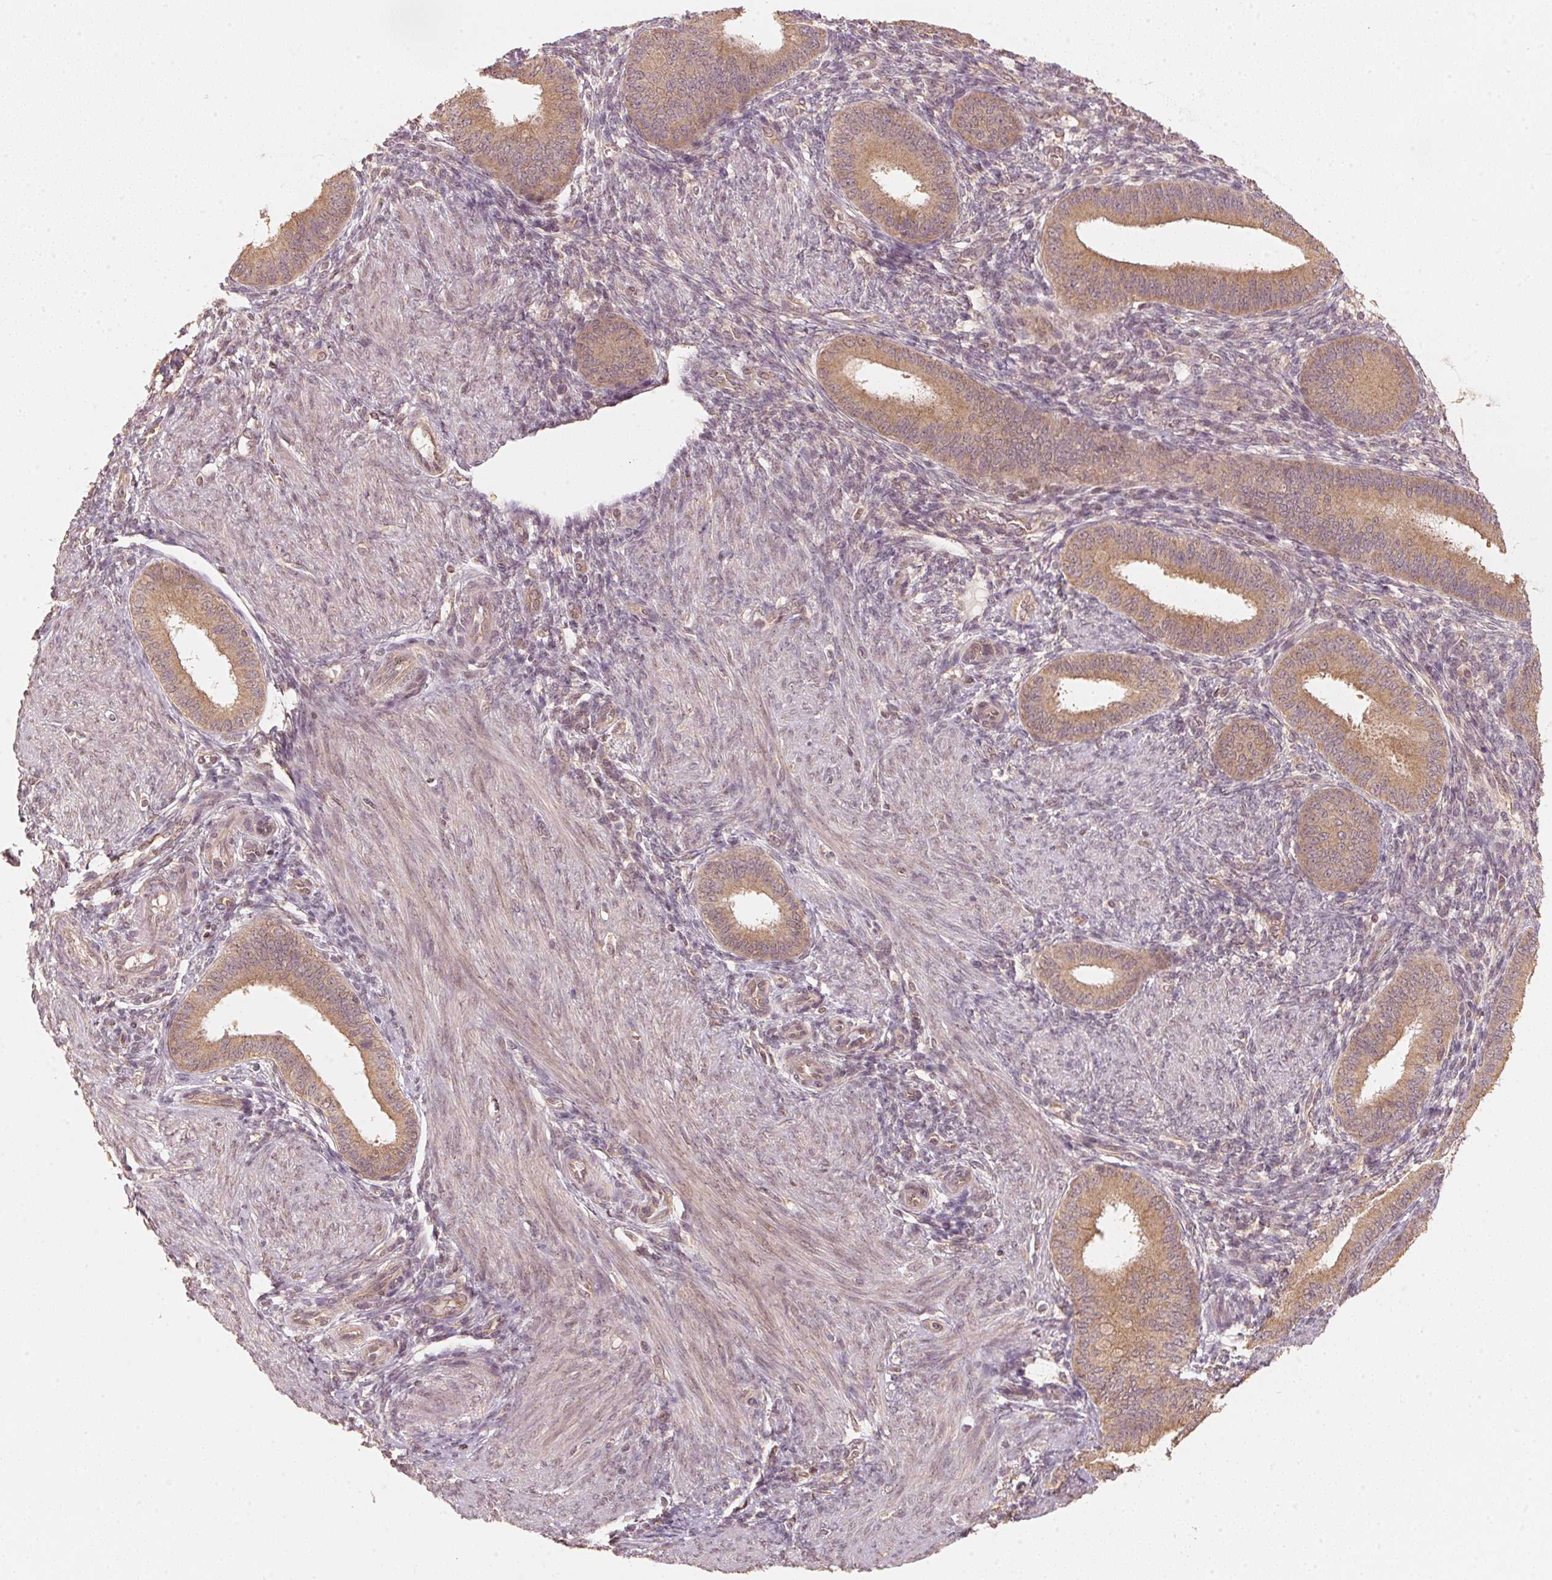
{"staining": {"intensity": "moderate", "quantity": ">75%", "location": "cytoplasmic/membranous"}, "tissue": "endometrium", "cell_type": "Cells in endometrial stroma", "image_type": "normal", "snomed": [{"axis": "morphology", "description": "Normal tissue, NOS"}, {"axis": "topography", "description": "Endometrium"}], "caption": "Immunohistochemical staining of normal endometrium displays moderate cytoplasmic/membranous protein staining in approximately >75% of cells in endometrial stroma.", "gene": "C2orf73", "patient": {"sex": "female", "age": 39}}